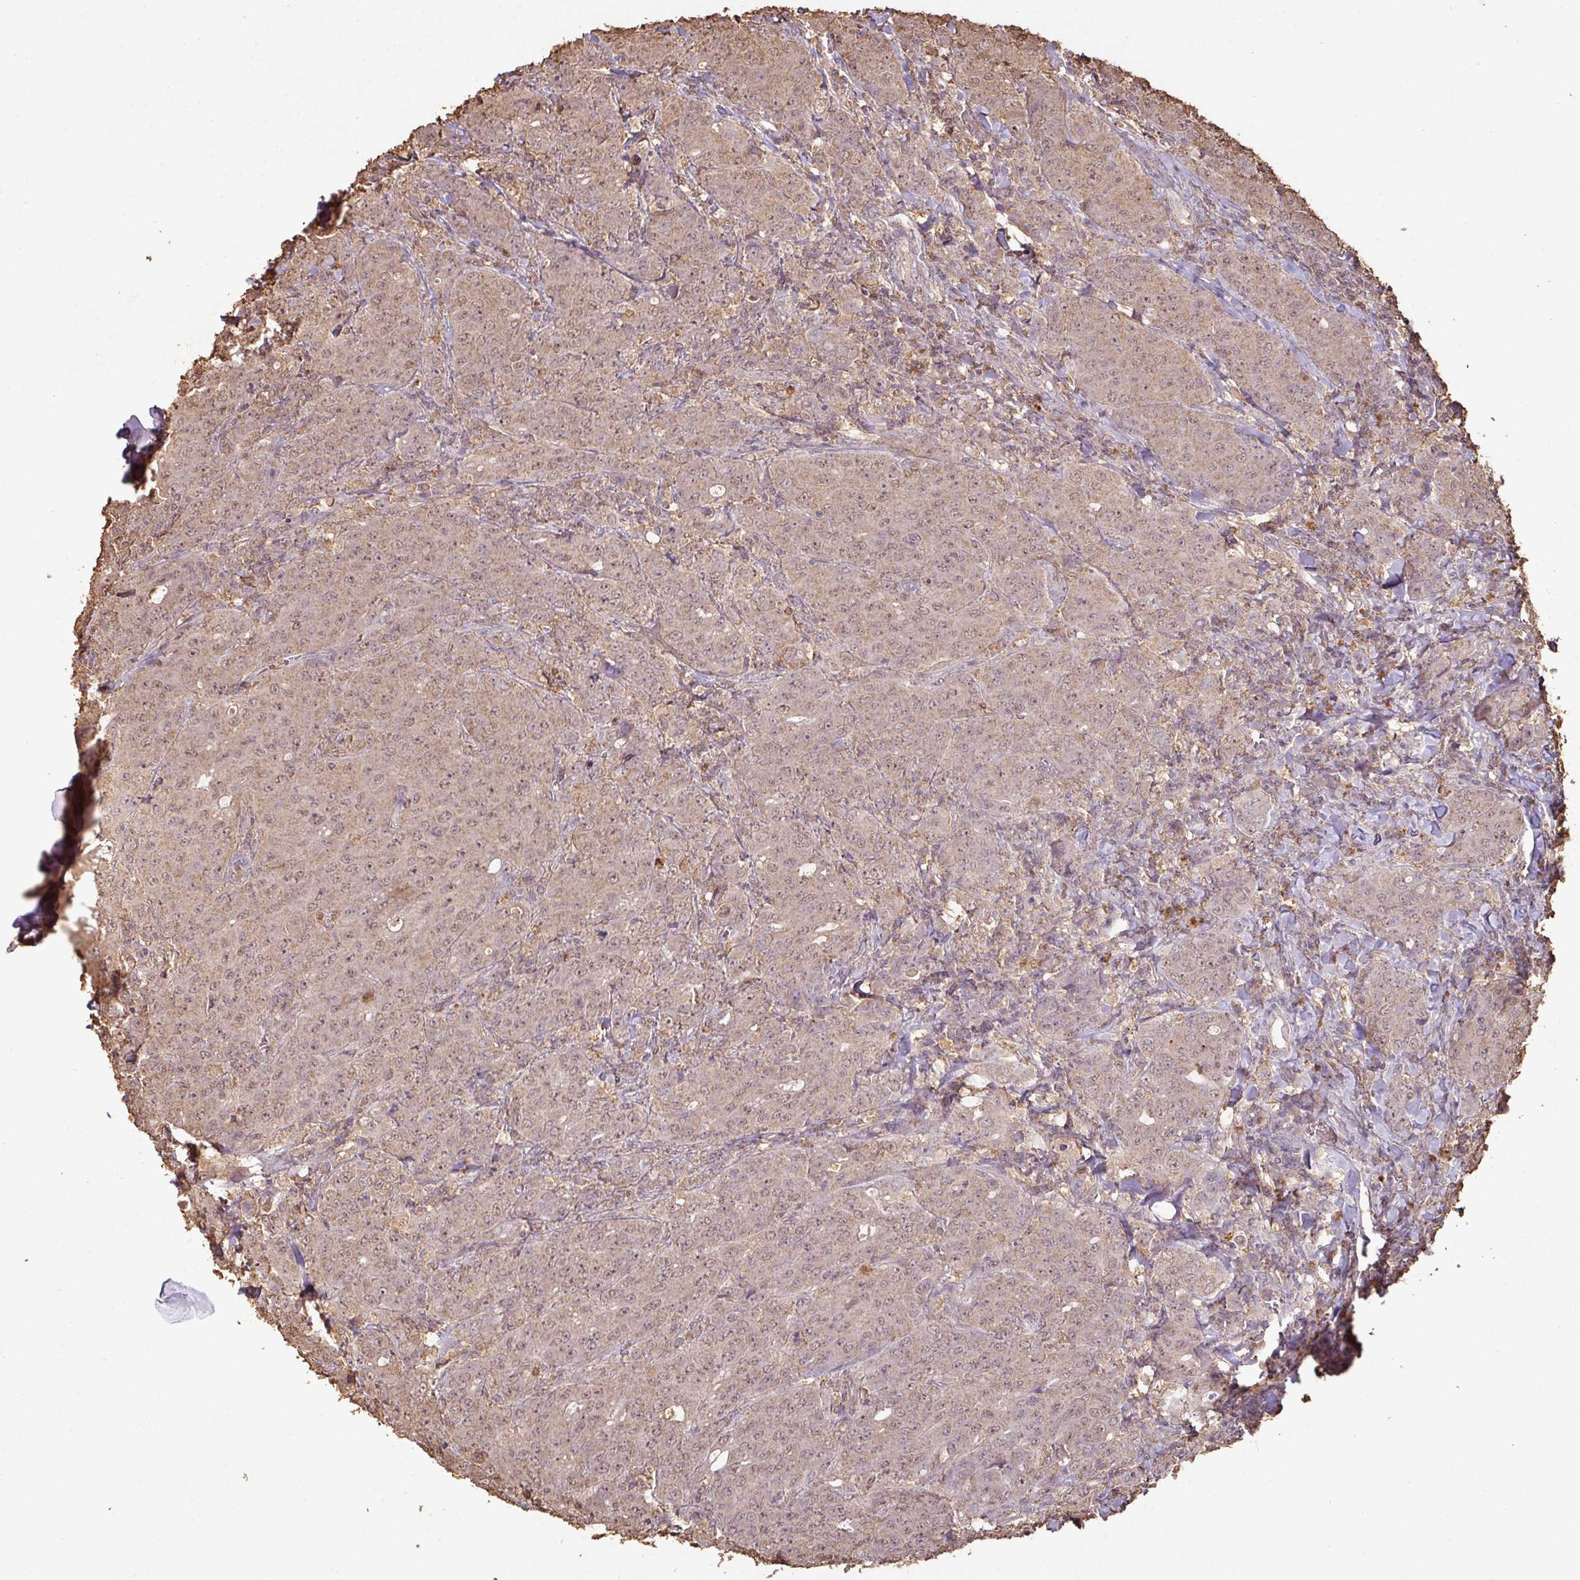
{"staining": {"intensity": "weak", "quantity": "25%-75%", "location": "cytoplasmic/membranous,nuclear"}, "tissue": "breast cancer", "cell_type": "Tumor cells", "image_type": "cancer", "snomed": [{"axis": "morphology", "description": "Duct carcinoma"}, {"axis": "topography", "description": "Breast"}], "caption": "A low amount of weak cytoplasmic/membranous and nuclear staining is seen in about 25%-75% of tumor cells in infiltrating ductal carcinoma (breast) tissue. (DAB IHC, brown staining for protein, blue staining for nuclei).", "gene": "ATAT1", "patient": {"sex": "female", "age": 43}}